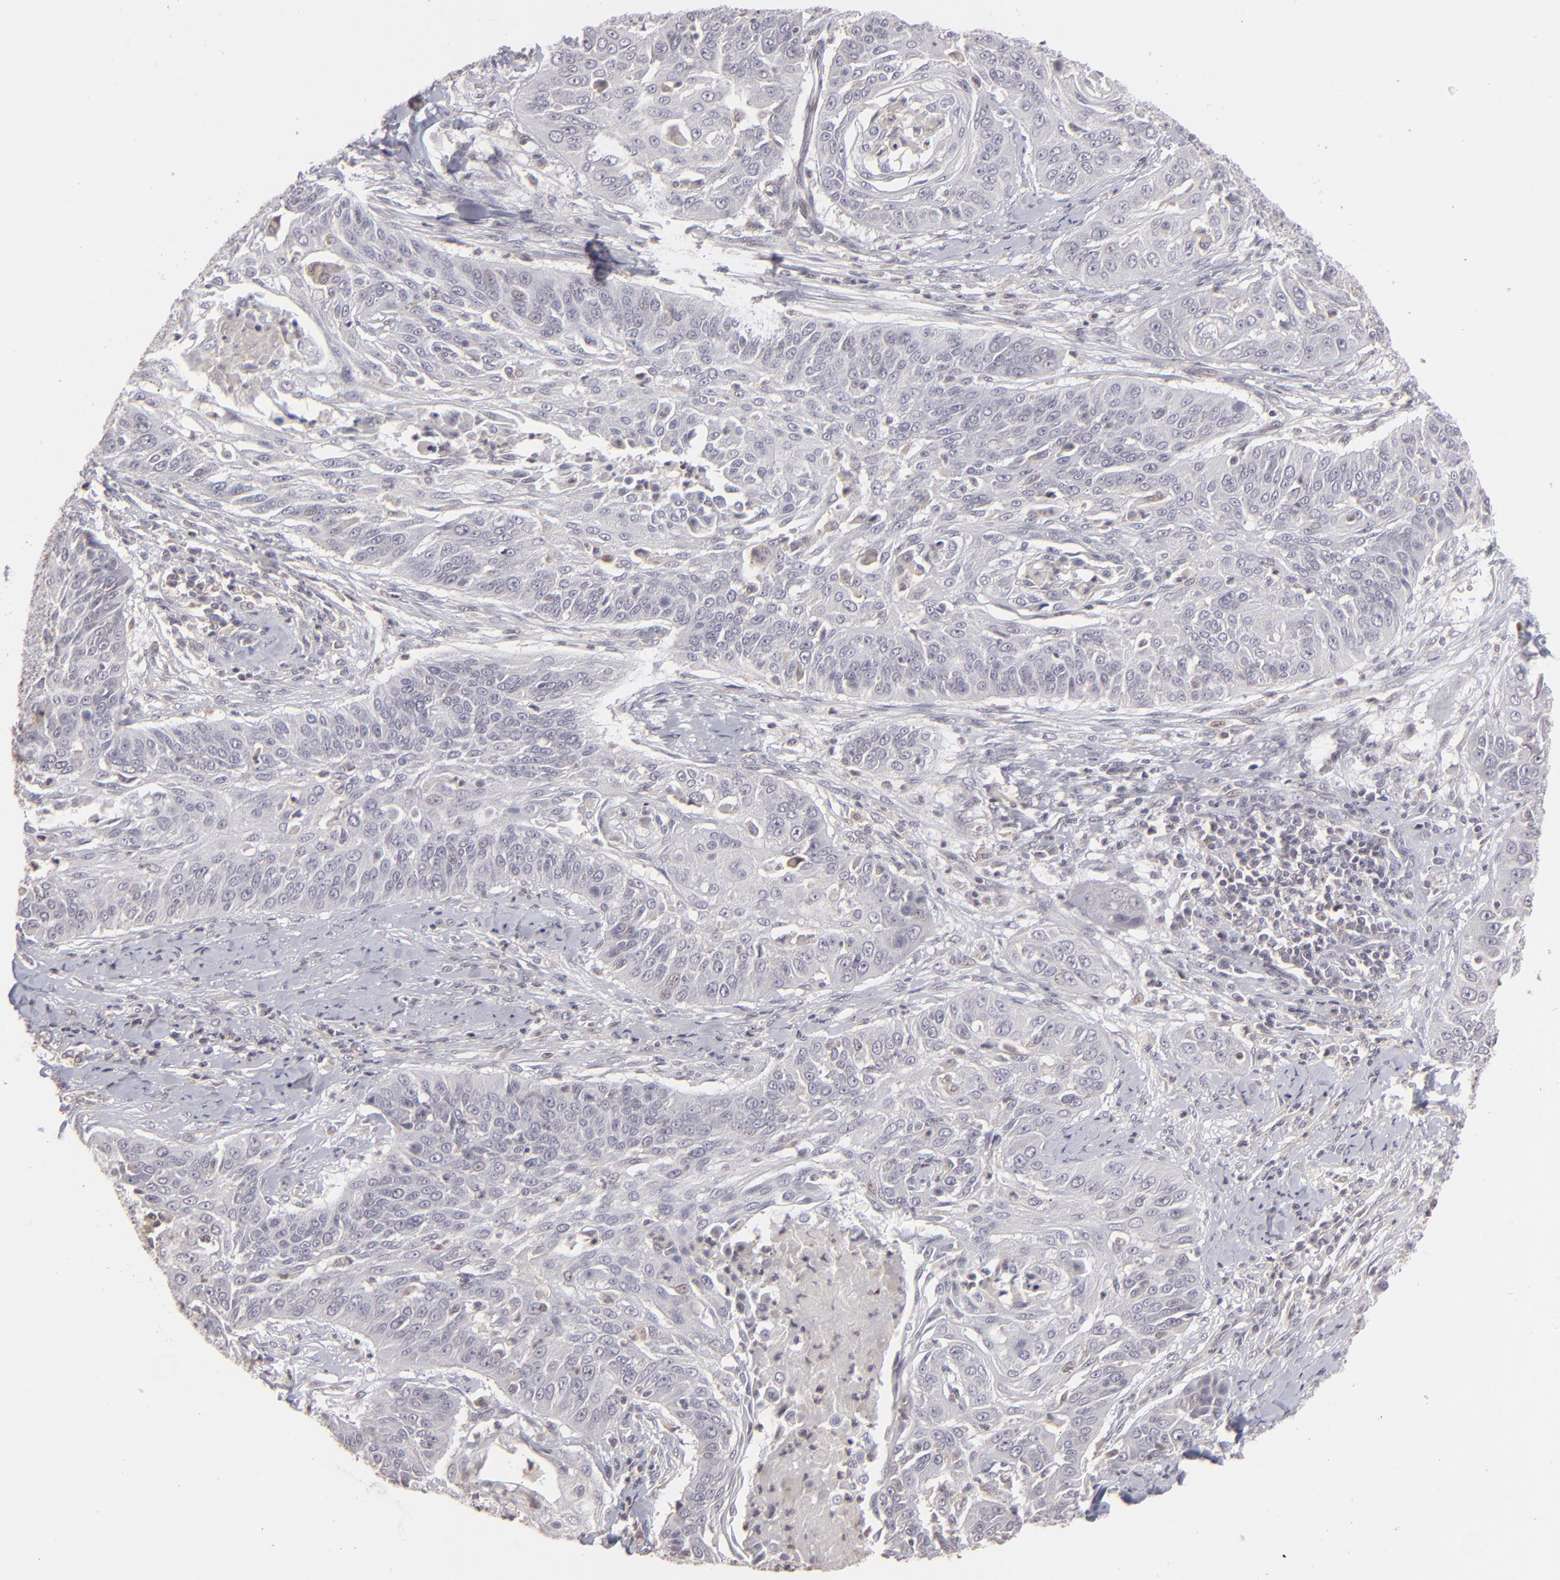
{"staining": {"intensity": "negative", "quantity": "none", "location": "none"}, "tissue": "cervical cancer", "cell_type": "Tumor cells", "image_type": "cancer", "snomed": [{"axis": "morphology", "description": "Squamous cell carcinoma, NOS"}, {"axis": "topography", "description": "Cervix"}], "caption": "High magnification brightfield microscopy of cervical cancer (squamous cell carcinoma) stained with DAB (brown) and counterstained with hematoxylin (blue): tumor cells show no significant positivity. The staining is performed using DAB (3,3'-diaminobenzidine) brown chromogen with nuclei counter-stained in using hematoxylin.", "gene": "CLDN2", "patient": {"sex": "female", "age": 64}}